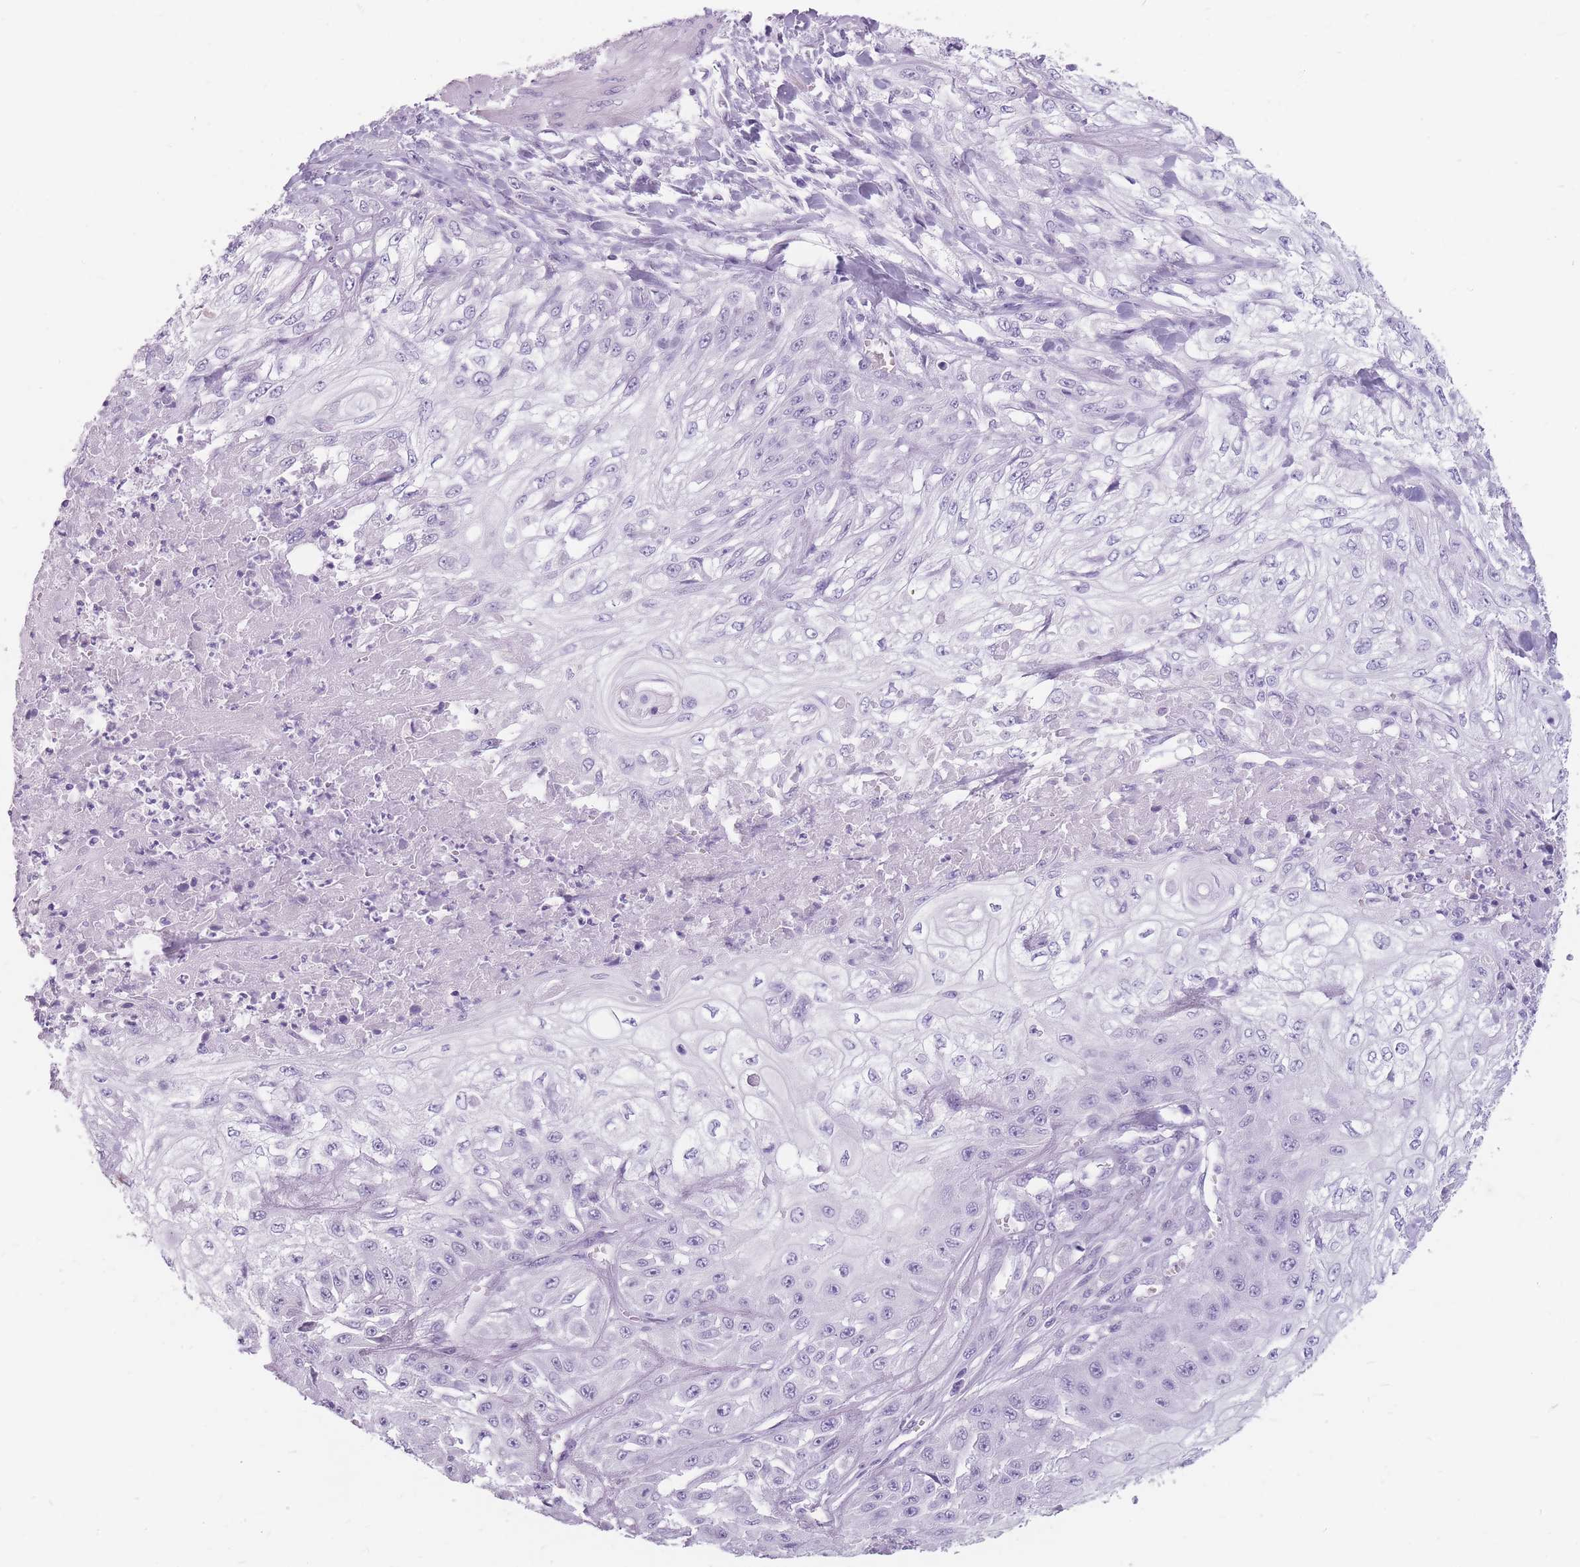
{"staining": {"intensity": "negative", "quantity": "none", "location": "none"}, "tissue": "skin cancer", "cell_type": "Tumor cells", "image_type": "cancer", "snomed": [{"axis": "morphology", "description": "Squamous cell carcinoma, NOS"}, {"axis": "morphology", "description": "Squamous cell carcinoma, metastatic, NOS"}, {"axis": "topography", "description": "Skin"}, {"axis": "topography", "description": "Lymph node"}], "caption": "Skin metastatic squamous cell carcinoma was stained to show a protein in brown. There is no significant staining in tumor cells. Brightfield microscopy of immunohistochemistry stained with DAB (brown) and hematoxylin (blue), captured at high magnification.", "gene": "CCNO", "patient": {"sex": "male", "age": 75}}